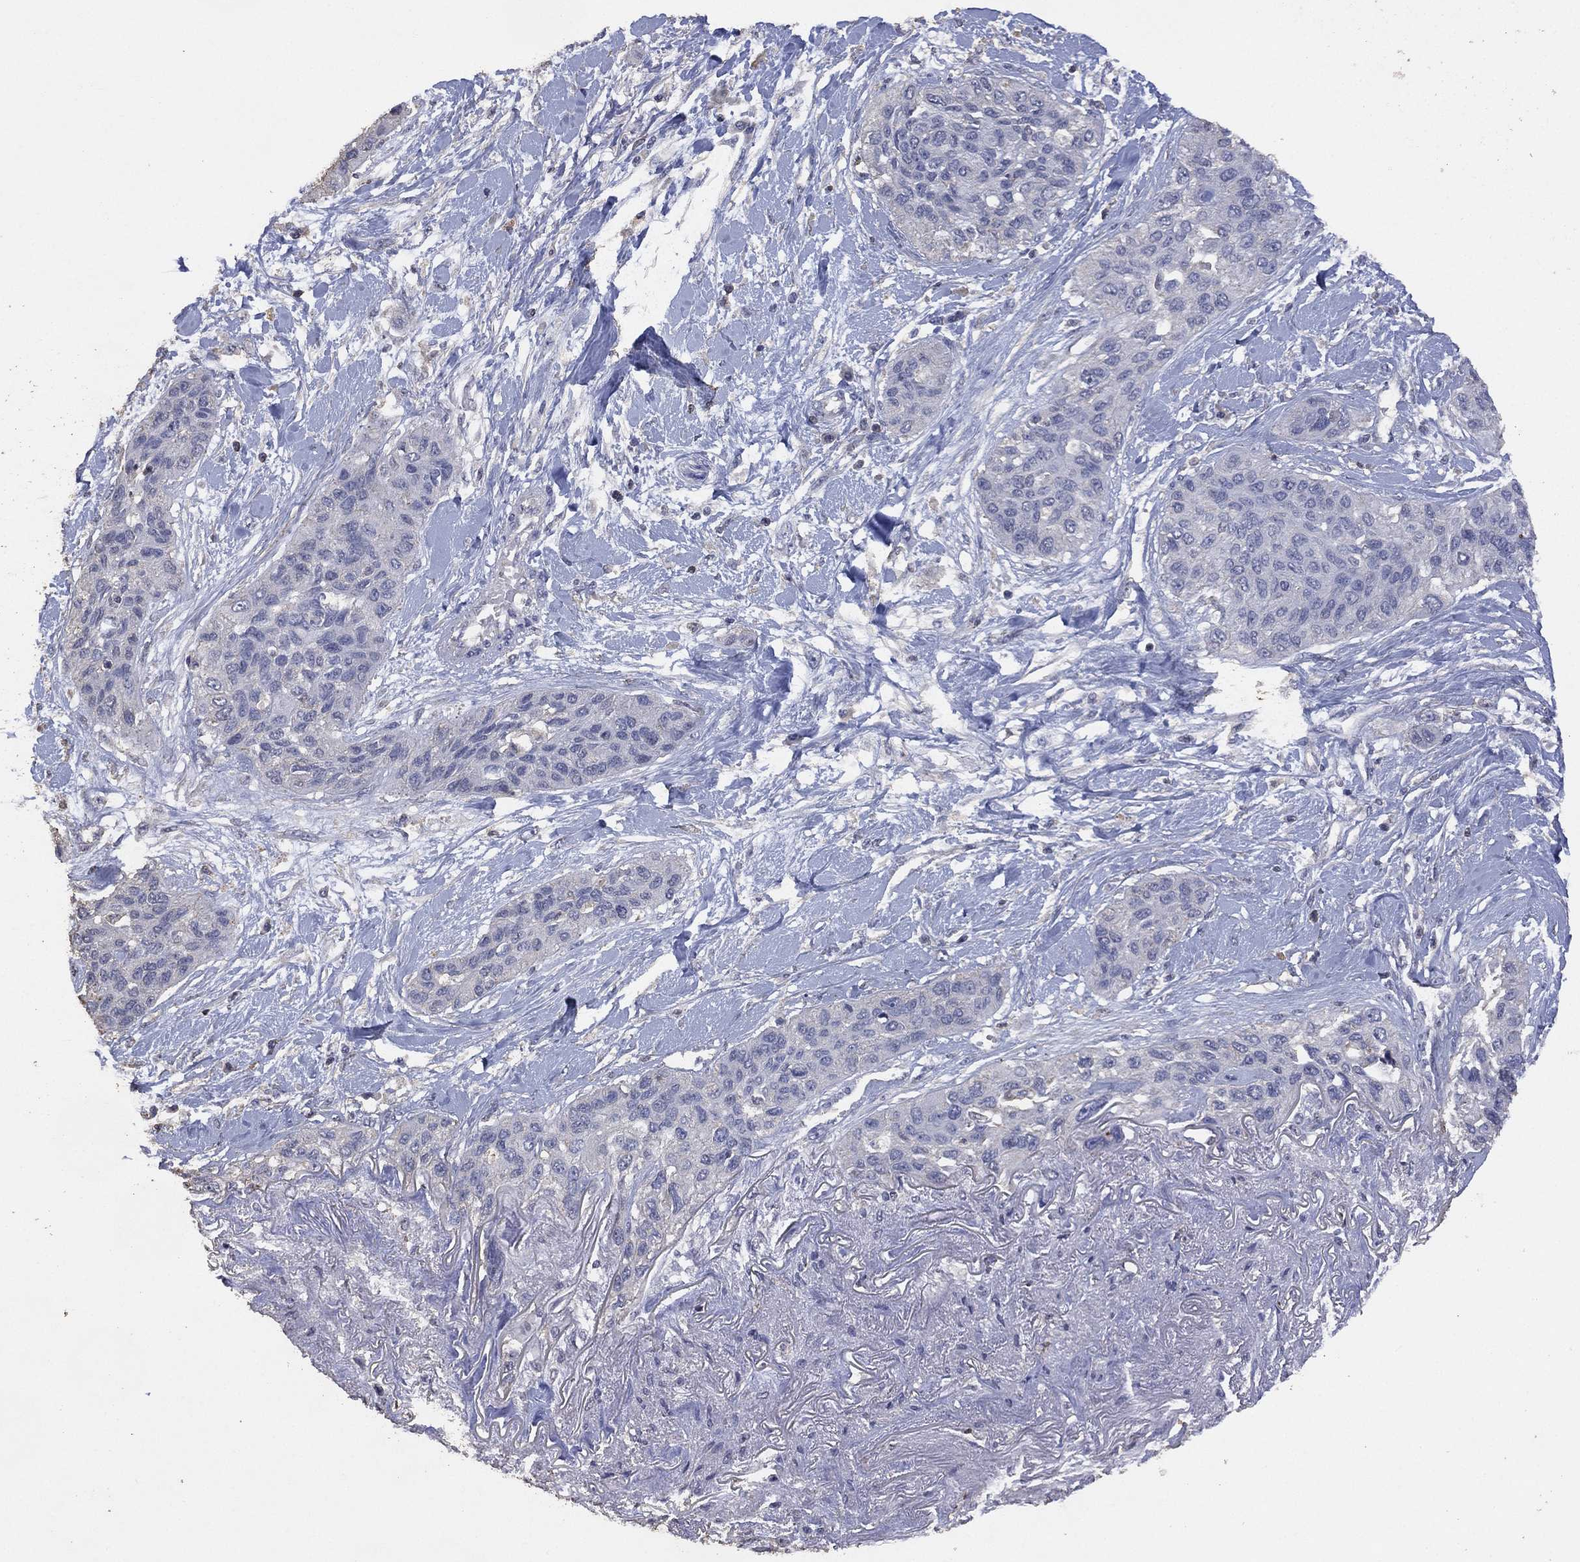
{"staining": {"intensity": "negative", "quantity": "none", "location": "none"}, "tissue": "lung cancer", "cell_type": "Tumor cells", "image_type": "cancer", "snomed": [{"axis": "morphology", "description": "Squamous cell carcinoma, NOS"}, {"axis": "topography", "description": "Lung"}], "caption": "DAB (3,3'-diaminobenzidine) immunohistochemical staining of lung squamous cell carcinoma demonstrates no significant staining in tumor cells. Nuclei are stained in blue.", "gene": "ADPRHL1", "patient": {"sex": "female", "age": 70}}